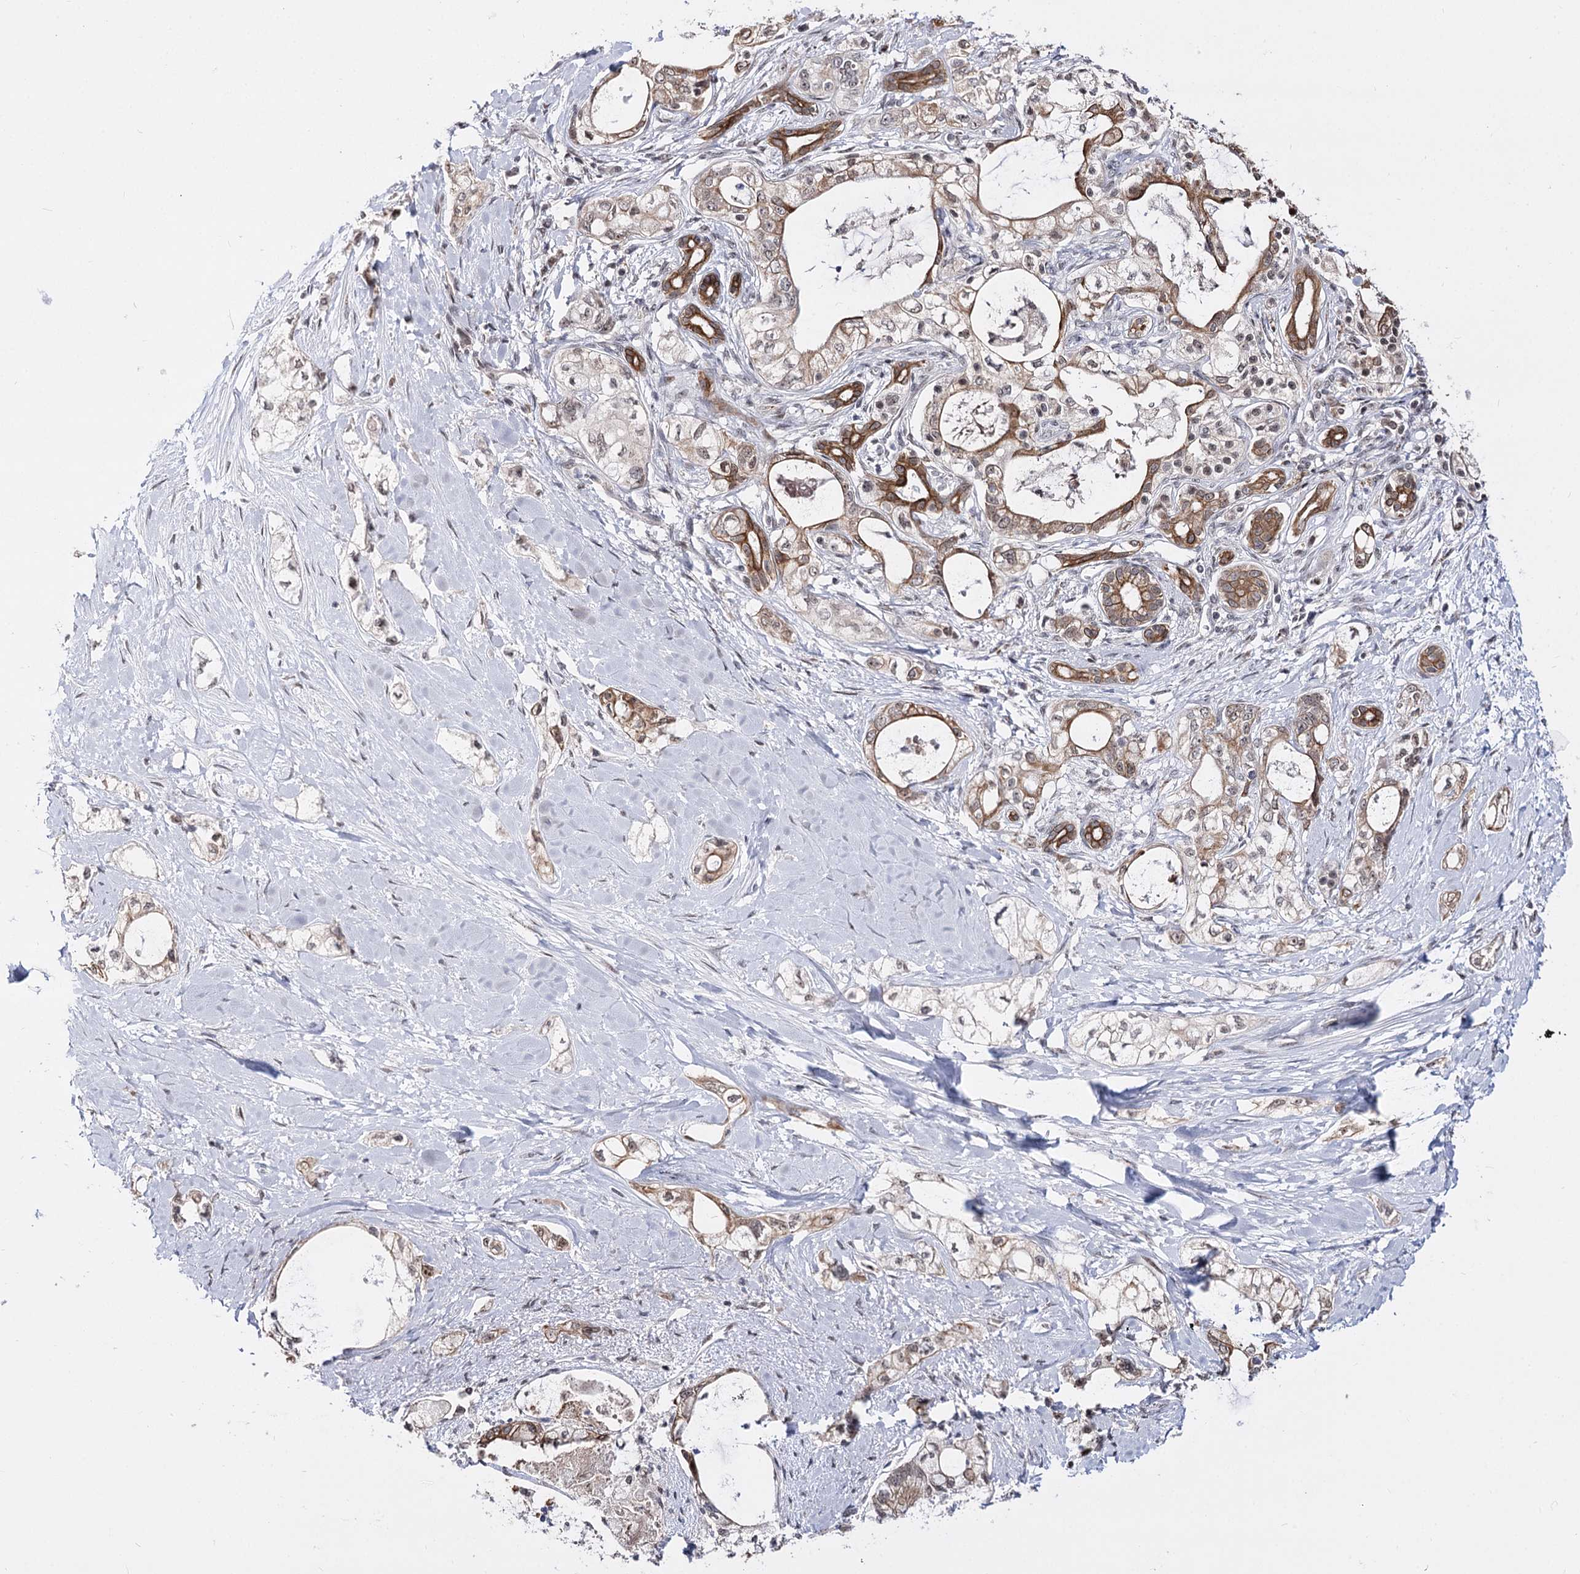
{"staining": {"intensity": "moderate", "quantity": ">75%", "location": "cytoplasmic/membranous"}, "tissue": "pancreatic cancer", "cell_type": "Tumor cells", "image_type": "cancer", "snomed": [{"axis": "morphology", "description": "Adenocarcinoma, NOS"}, {"axis": "topography", "description": "Pancreas"}], "caption": "A brown stain labels moderate cytoplasmic/membranous expression of a protein in human pancreatic cancer (adenocarcinoma) tumor cells.", "gene": "STOX1", "patient": {"sex": "male", "age": 70}}